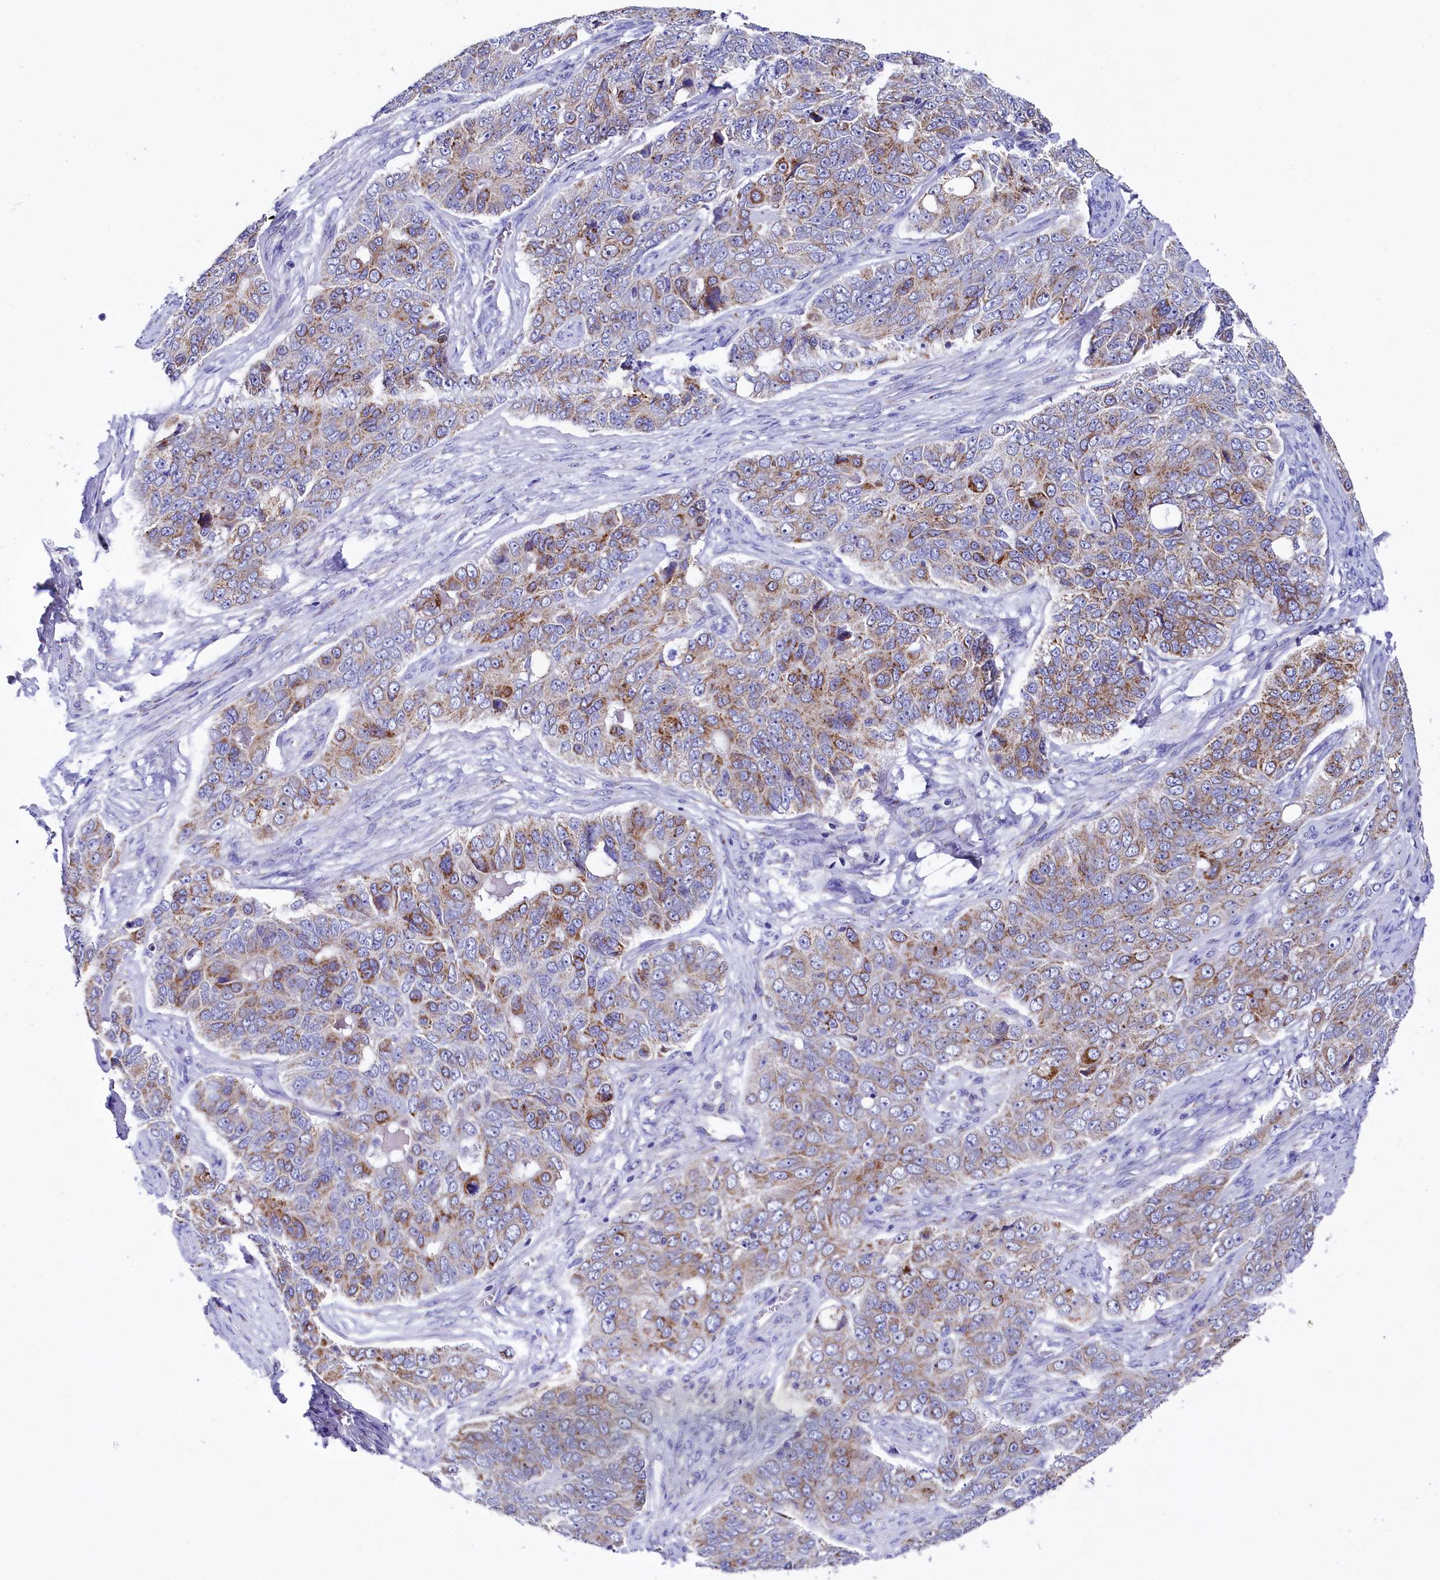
{"staining": {"intensity": "moderate", "quantity": ">75%", "location": "cytoplasmic/membranous"}, "tissue": "ovarian cancer", "cell_type": "Tumor cells", "image_type": "cancer", "snomed": [{"axis": "morphology", "description": "Carcinoma, endometroid"}, {"axis": "topography", "description": "Ovary"}], "caption": "Ovarian cancer stained for a protein (brown) demonstrates moderate cytoplasmic/membranous positive expression in about >75% of tumor cells.", "gene": "MMAB", "patient": {"sex": "female", "age": 51}}